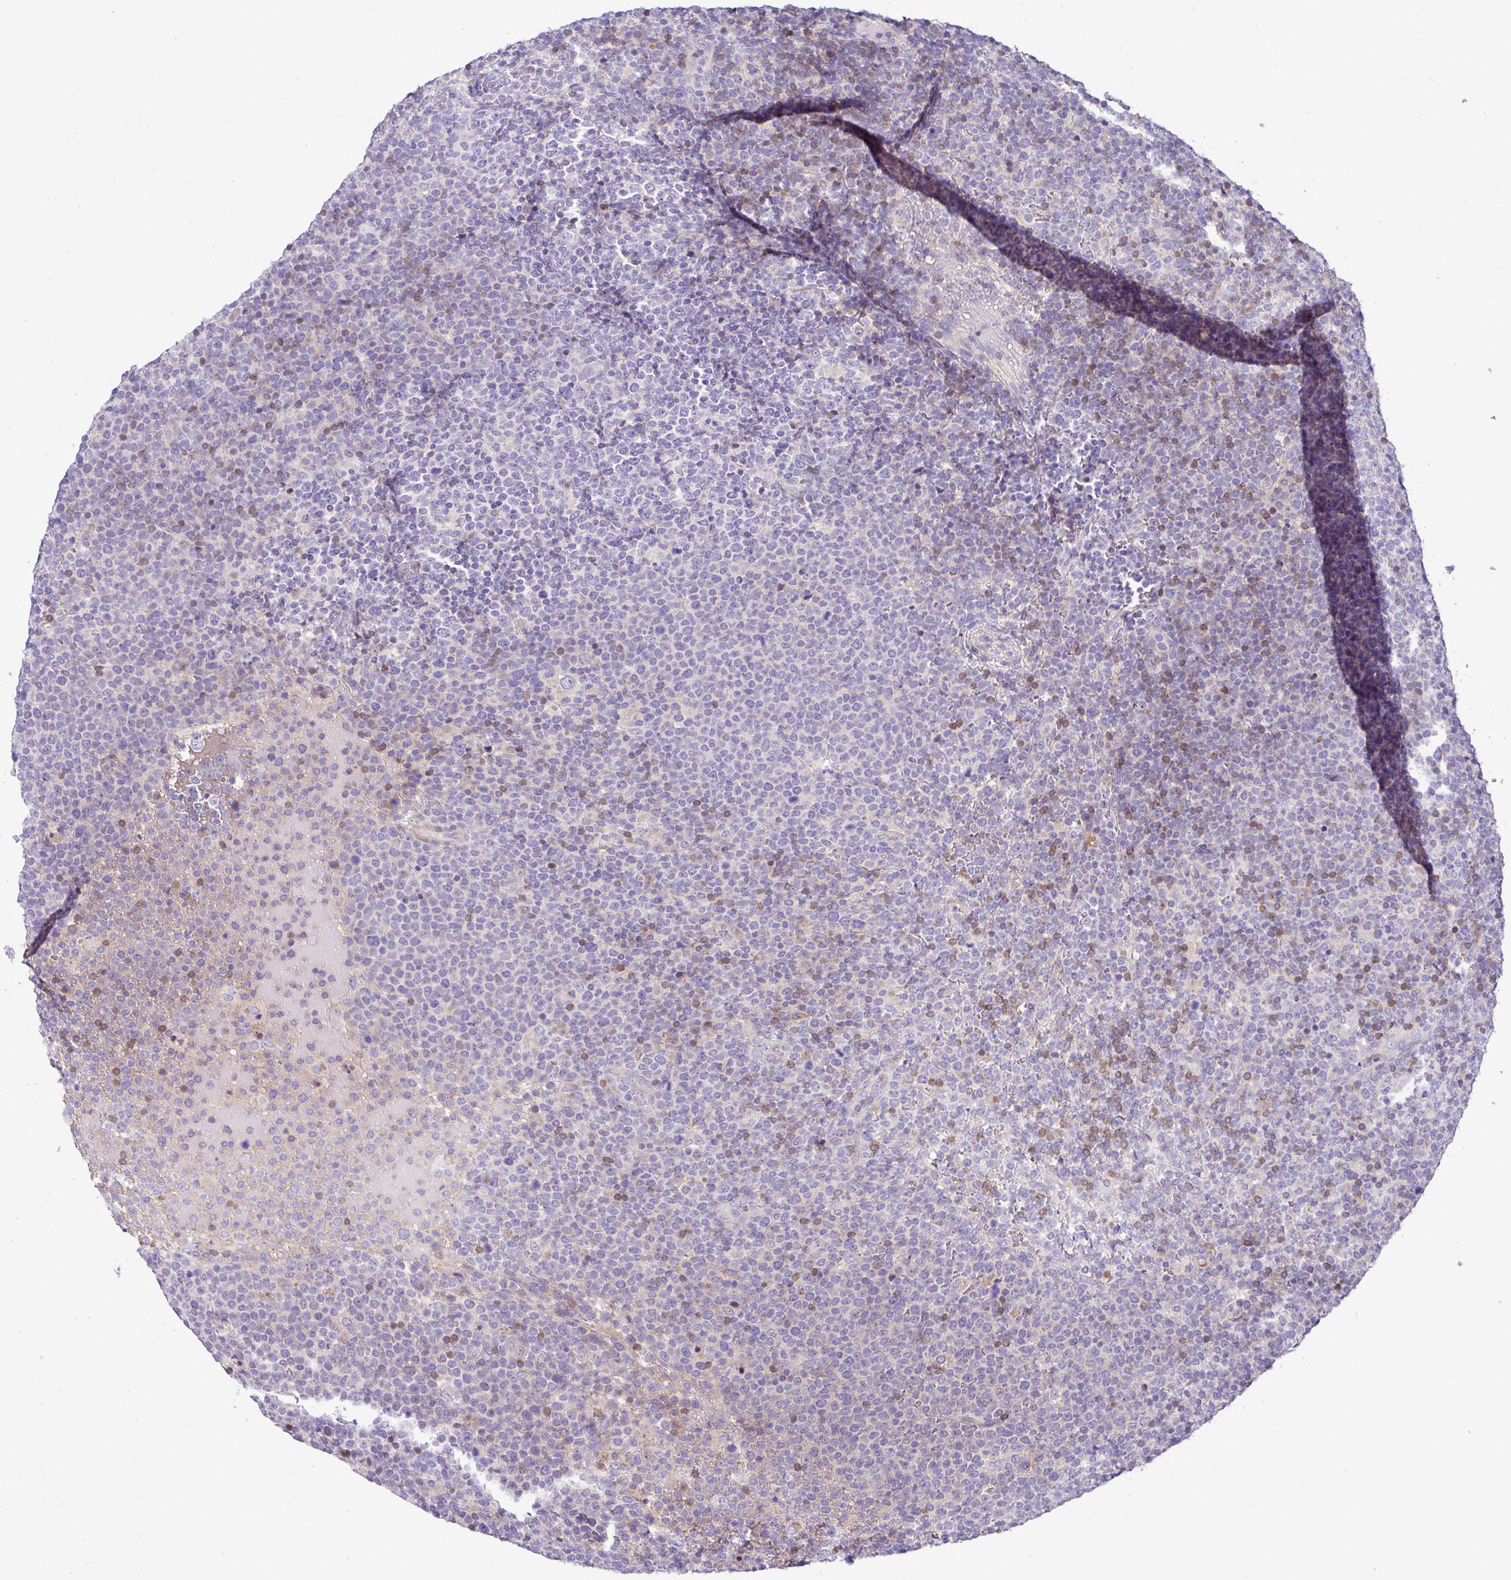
{"staining": {"intensity": "negative", "quantity": "none", "location": "none"}, "tissue": "lymphoma", "cell_type": "Tumor cells", "image_type": "cancer", "snomed": [{"axis": "morphology", "description": "Malignant lymphoma, non-Hodgkin's type, High grade"}, {"axis": "topography", "description": "Lymph node"}], "caption": "The photomicrograph shows no significant staining in tumor cells of malignant lymphoma, non-Hodgkin's type (high-grade).", "gene": "DNAL1", "patient": {"sex": "male", "age": 61}}